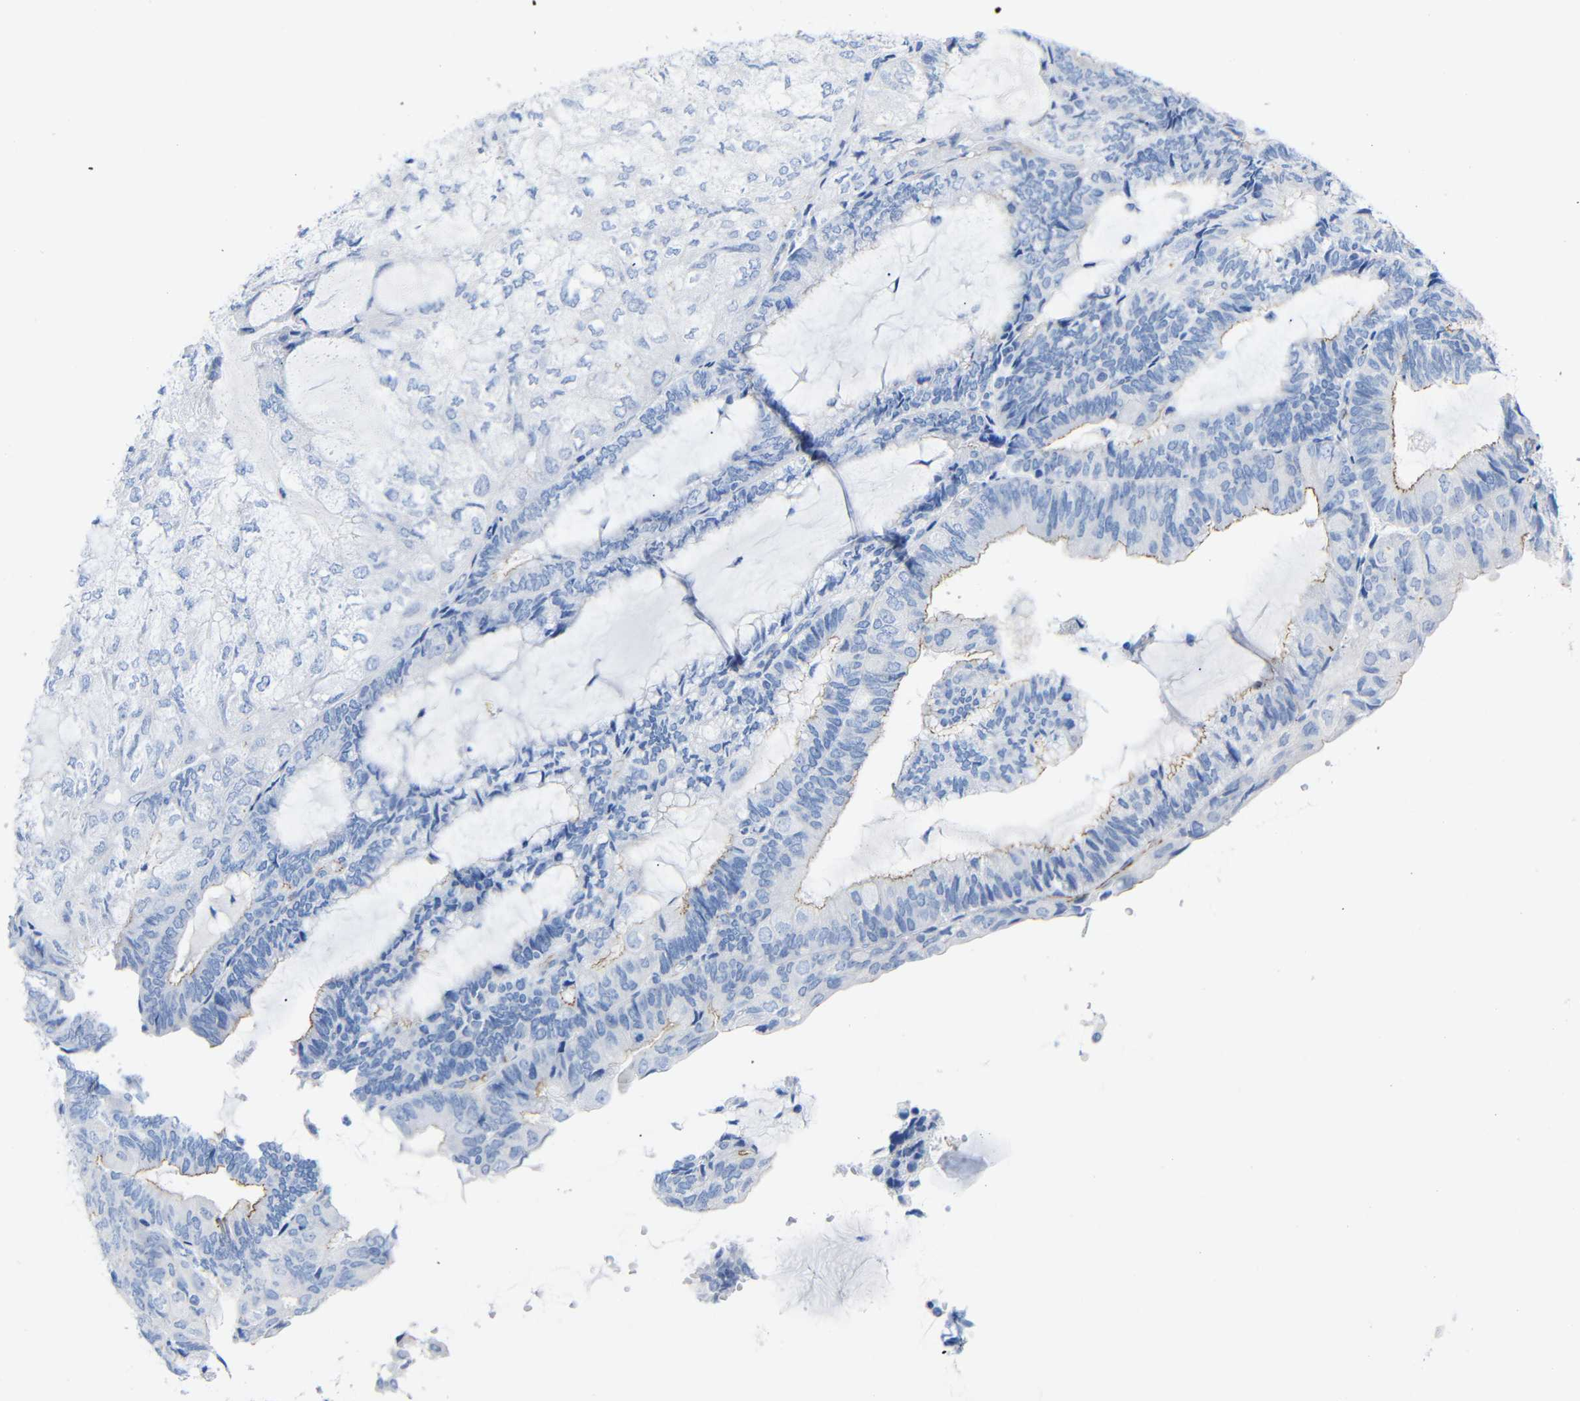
{"staining": {"intensity": "weak", "quantity": "25%-75%", "location": "cytoplasmic/membranous"}, "tissue": "endometrial cancer", "cell_type": "Tumor cells", "image_type": "cancer", "snomed": [{"axis": "morphology", "description": "Adenocarcinoma, NOS"}, {"axis": "topography", "description": "Endometrium"}], "caption": "Immunohistochemistry (IHC) (DAB (3,3'-diaminobenzidine)) staining of endometrial adenocarcinoma reveals weak cytoplasmic/membranous protein positivity in approximately 25%-75% of tumor cells. Using DAB (3,3'-diaminobenzidine) (brown) and hematoxylin (blue) stains, captured at high magnification using brightfield microscopy.", "gene": "CGNL1", "patient": {"sex": "female", "age": 81}}